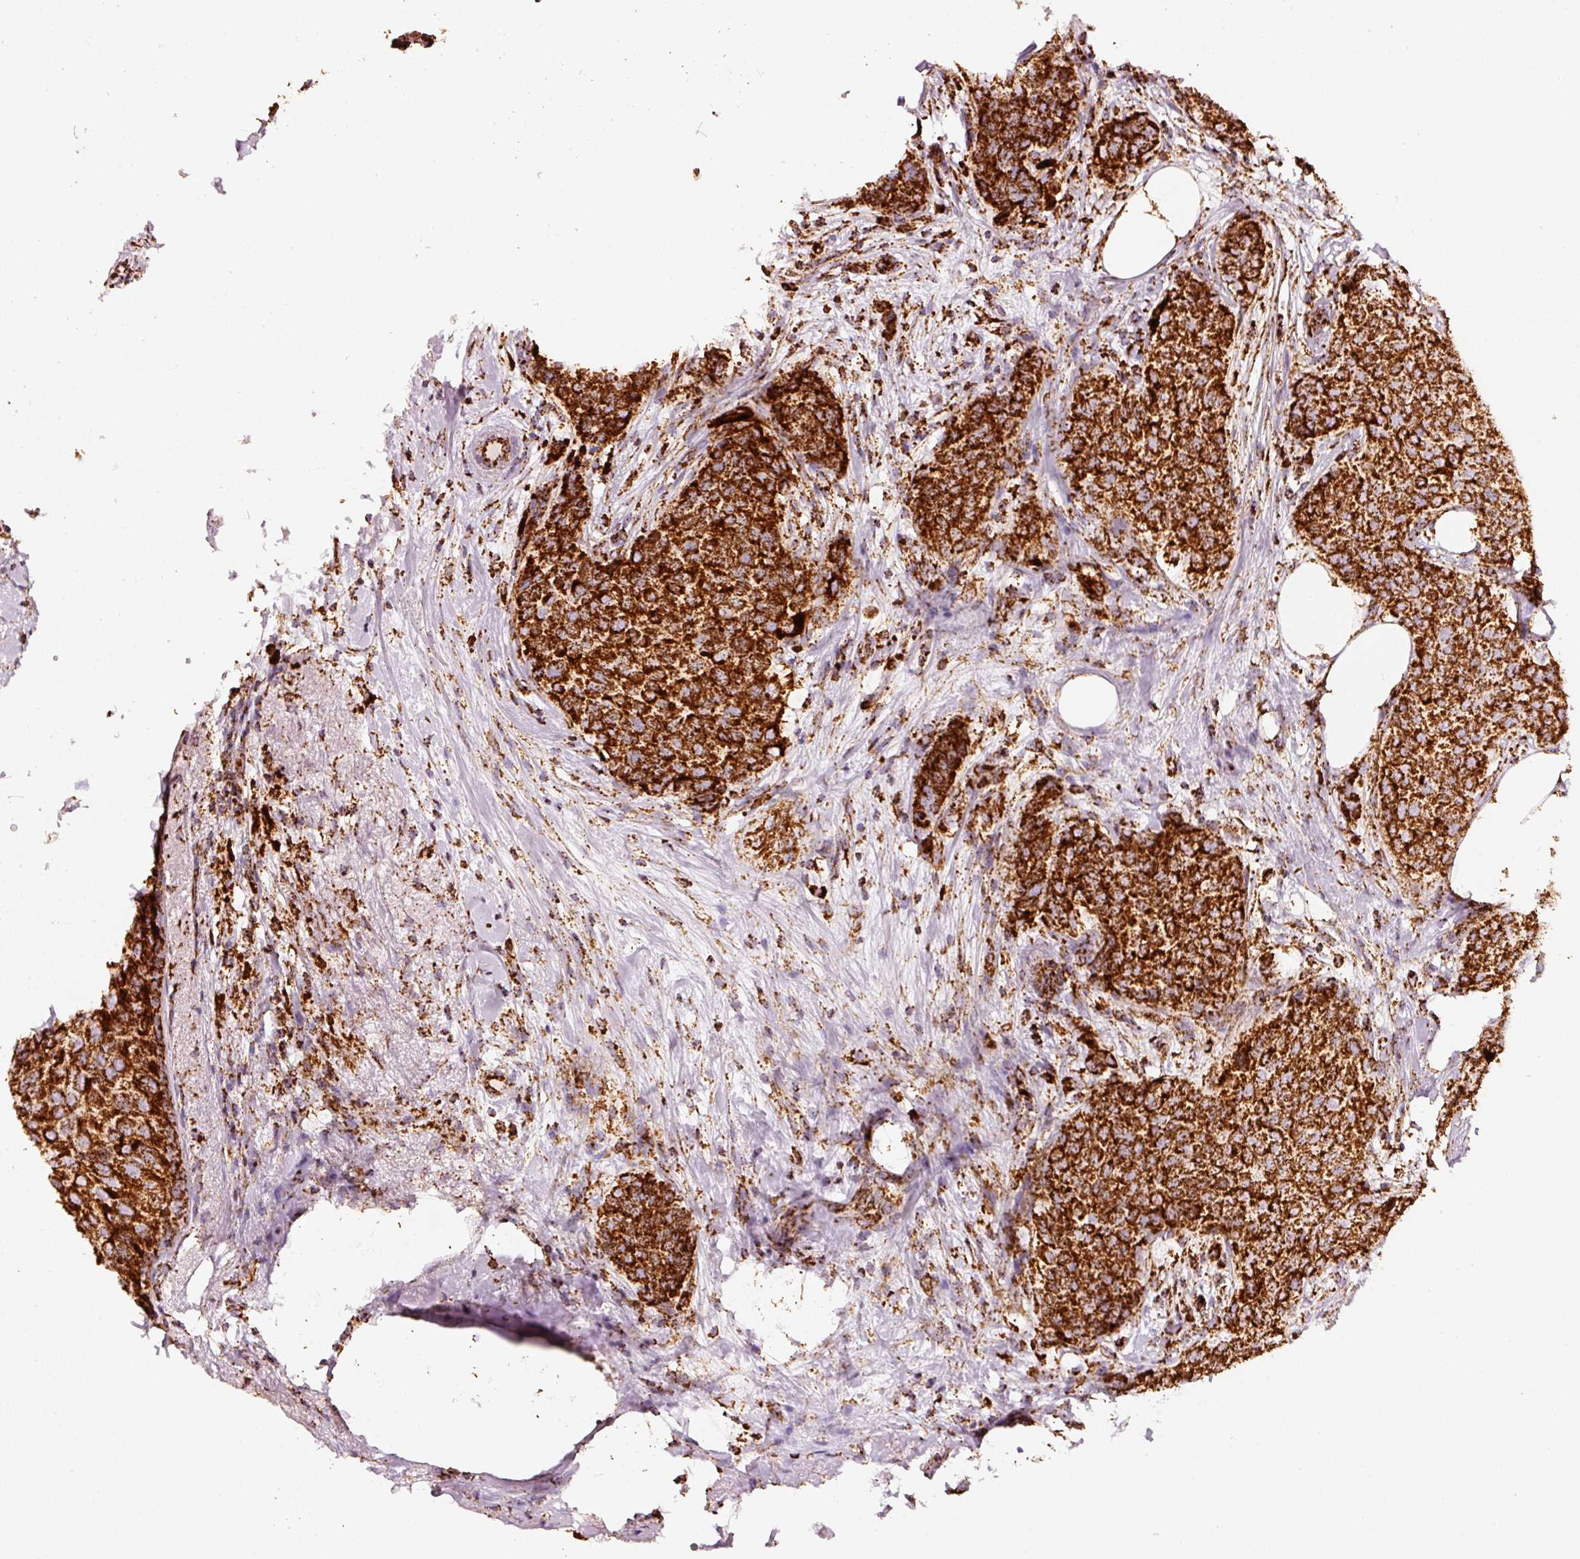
{"staining": {"intensity": "strong", "quantity": ">75%", "location": "cytoplasmic/membranous"}, "tissue": "breast cancer", "cell_type": "Tumor cells", "image_type": "cancer", "snomed": [{"axis": "morphology", "description": "Duct carcinoma"}, {"axis": "topography", "description": "Breast"}], "caption": "Human infiltrating ductal carcinoma (breast) stained with a brown dye exhibits strong cytoplasmic/membranous positive positivity in approximately >75% of tumor cells.", "gene": "MT-CO2", "patient": {"sex": "female", "age": 47}}